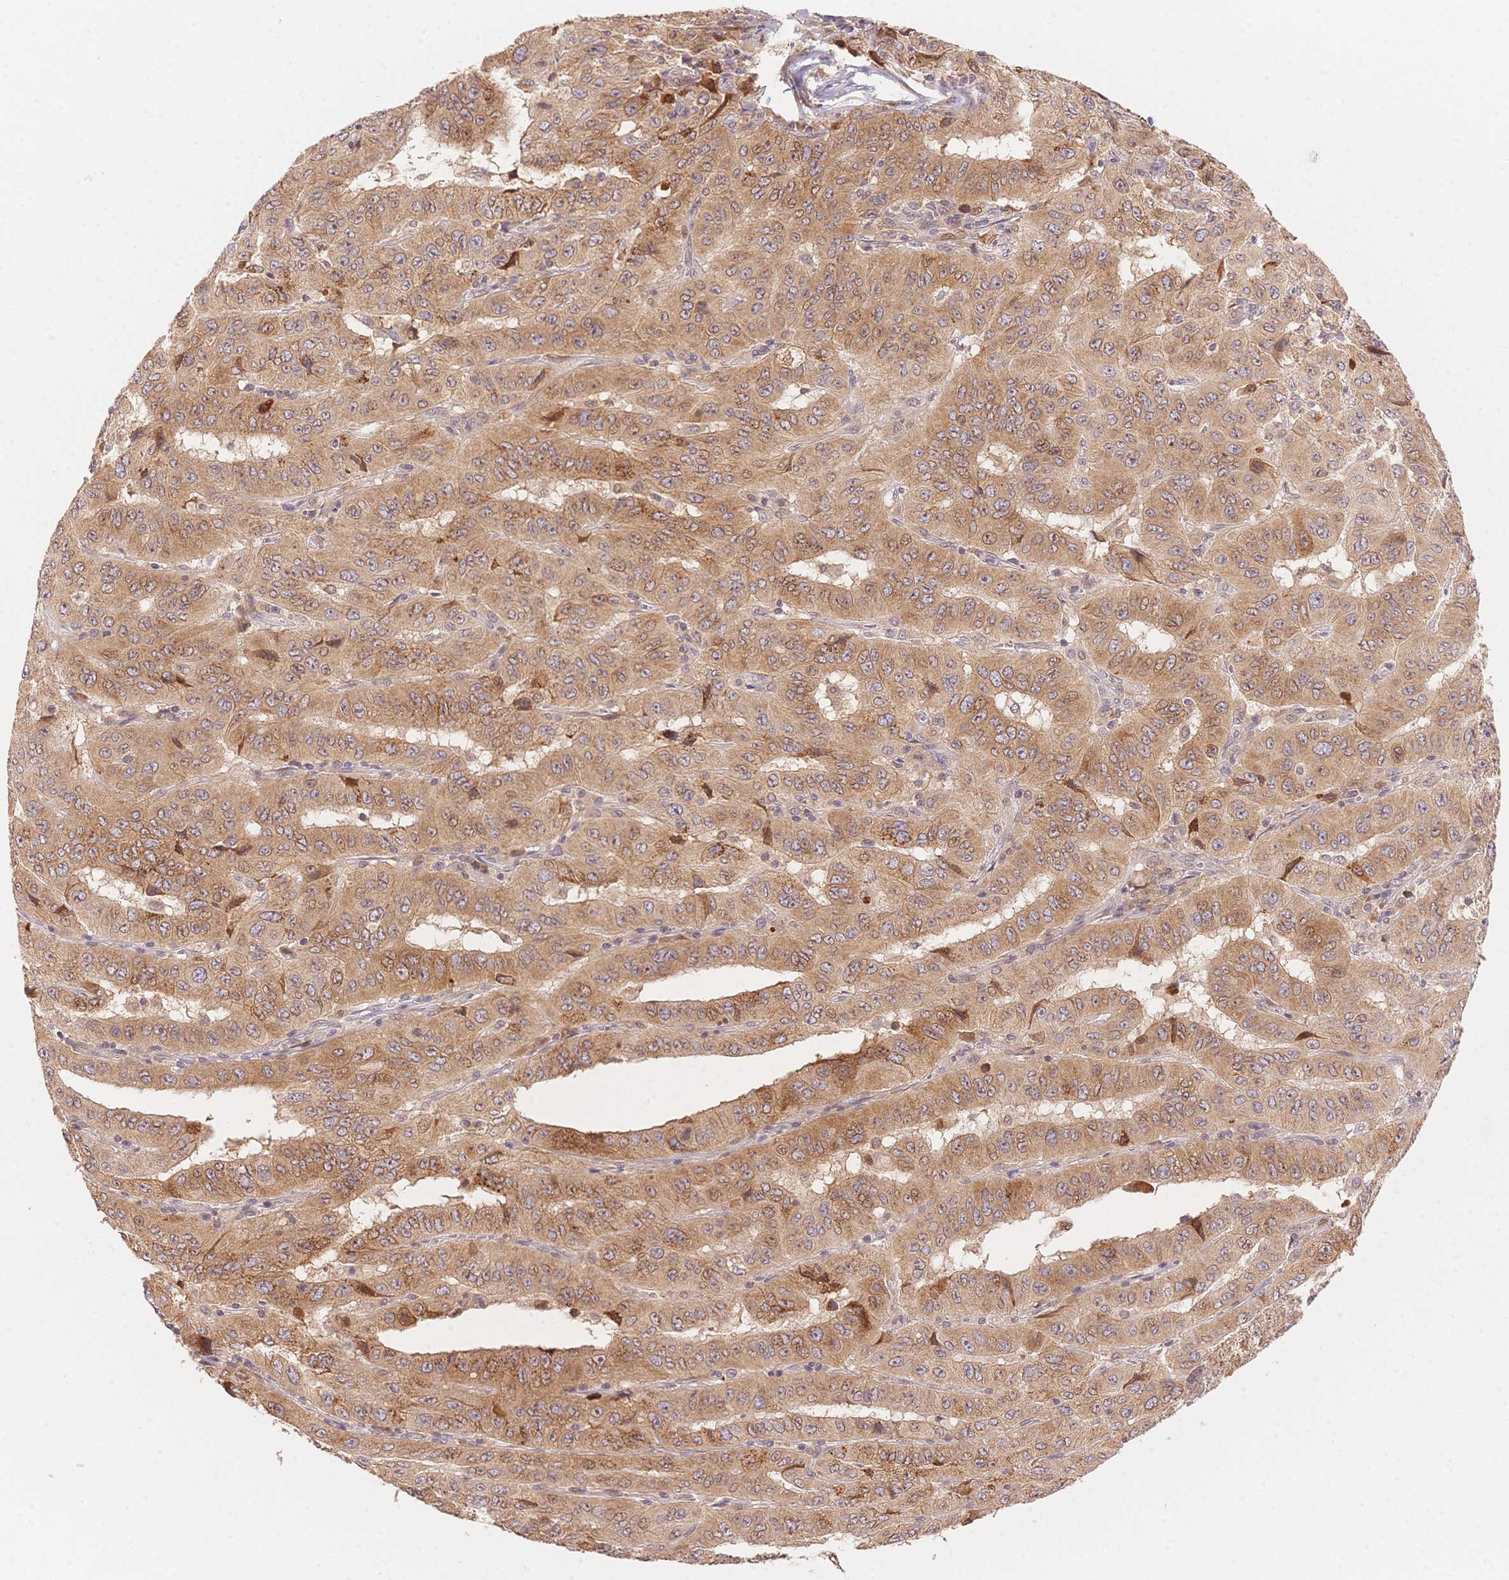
{"staining": {"intensity": "moderate", "quantity": ">75%", "location": "cytoplasmic/membranous"}, "tissue": "pancreatic cancer", "cell_type": "Tumor cells", "image_type": "cancer", "snomed": [{"axis": "morphology", "description": "Adenocarcinoma, NOS"}, {"axis": "topography", "description": "Pancreas"}], "caption": "Tumor cells demonstrate medium levels of moderate cytoplasmic/membranous staining in about >75% of cells in human pancreatic adenocarcinoma.", "gene": "STK39", "patient": {"sex": "male", "age": 63}}